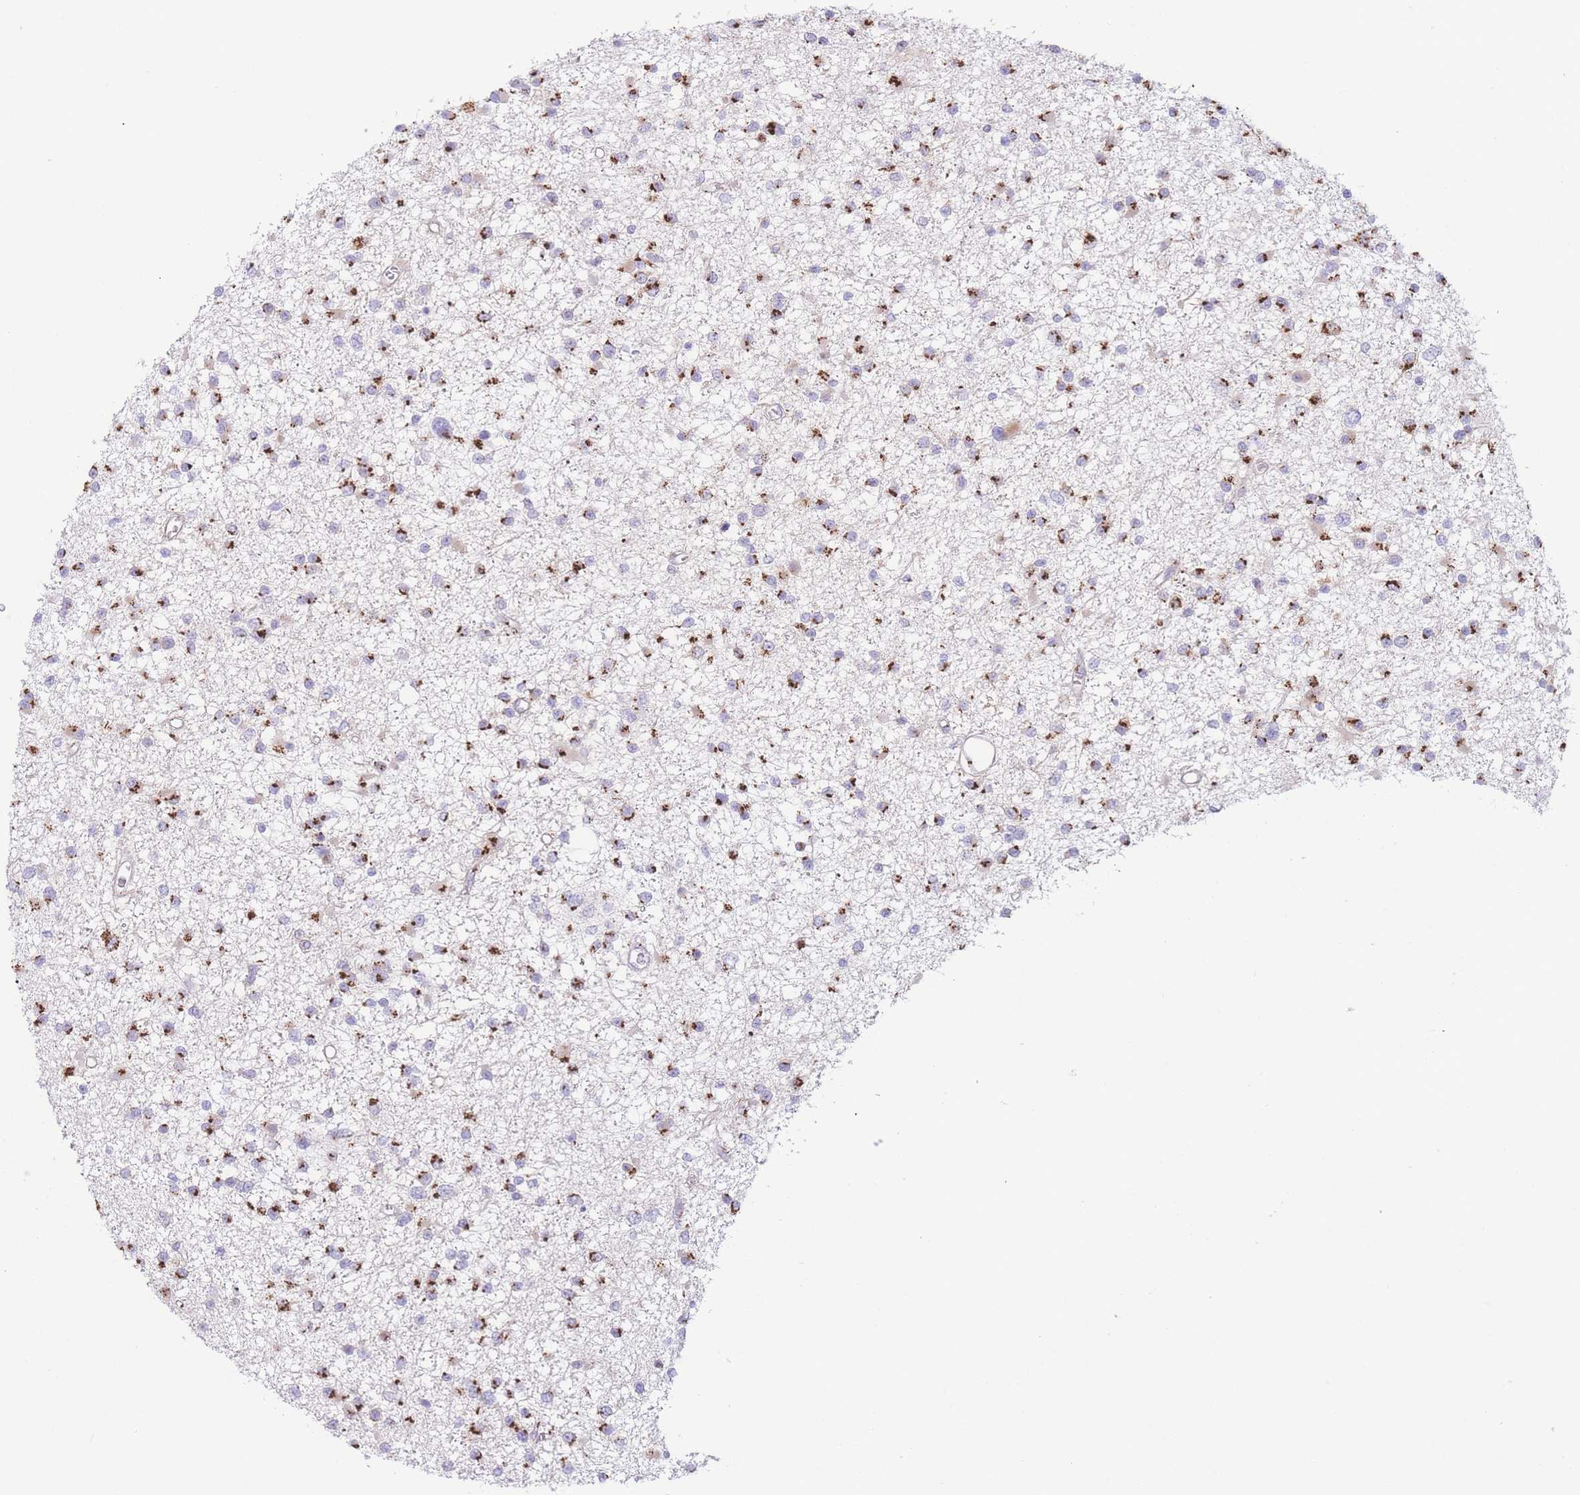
{"staining": {"intensity": "strong", "quantity": ">75%", "location": "cytoplasmic/membranous"}, "tissue": "glioma", "cell_type": "Tumor cells", "image_type": "cancer", "snomed": [{"axis": "morphology", "description": "Glioma, malignant, Low grade"}, {"axis": "topography", "description": "Brain"}], "caption": "Immunohistochemistry micrograph of glioma stained for a protein (brown), which shows high levels of strong cytoplasmic/membranous positivity in approximately >75% of tumor cells.", "gene": "GOLM2", "patient": {"sex": "female", "age": 22}}